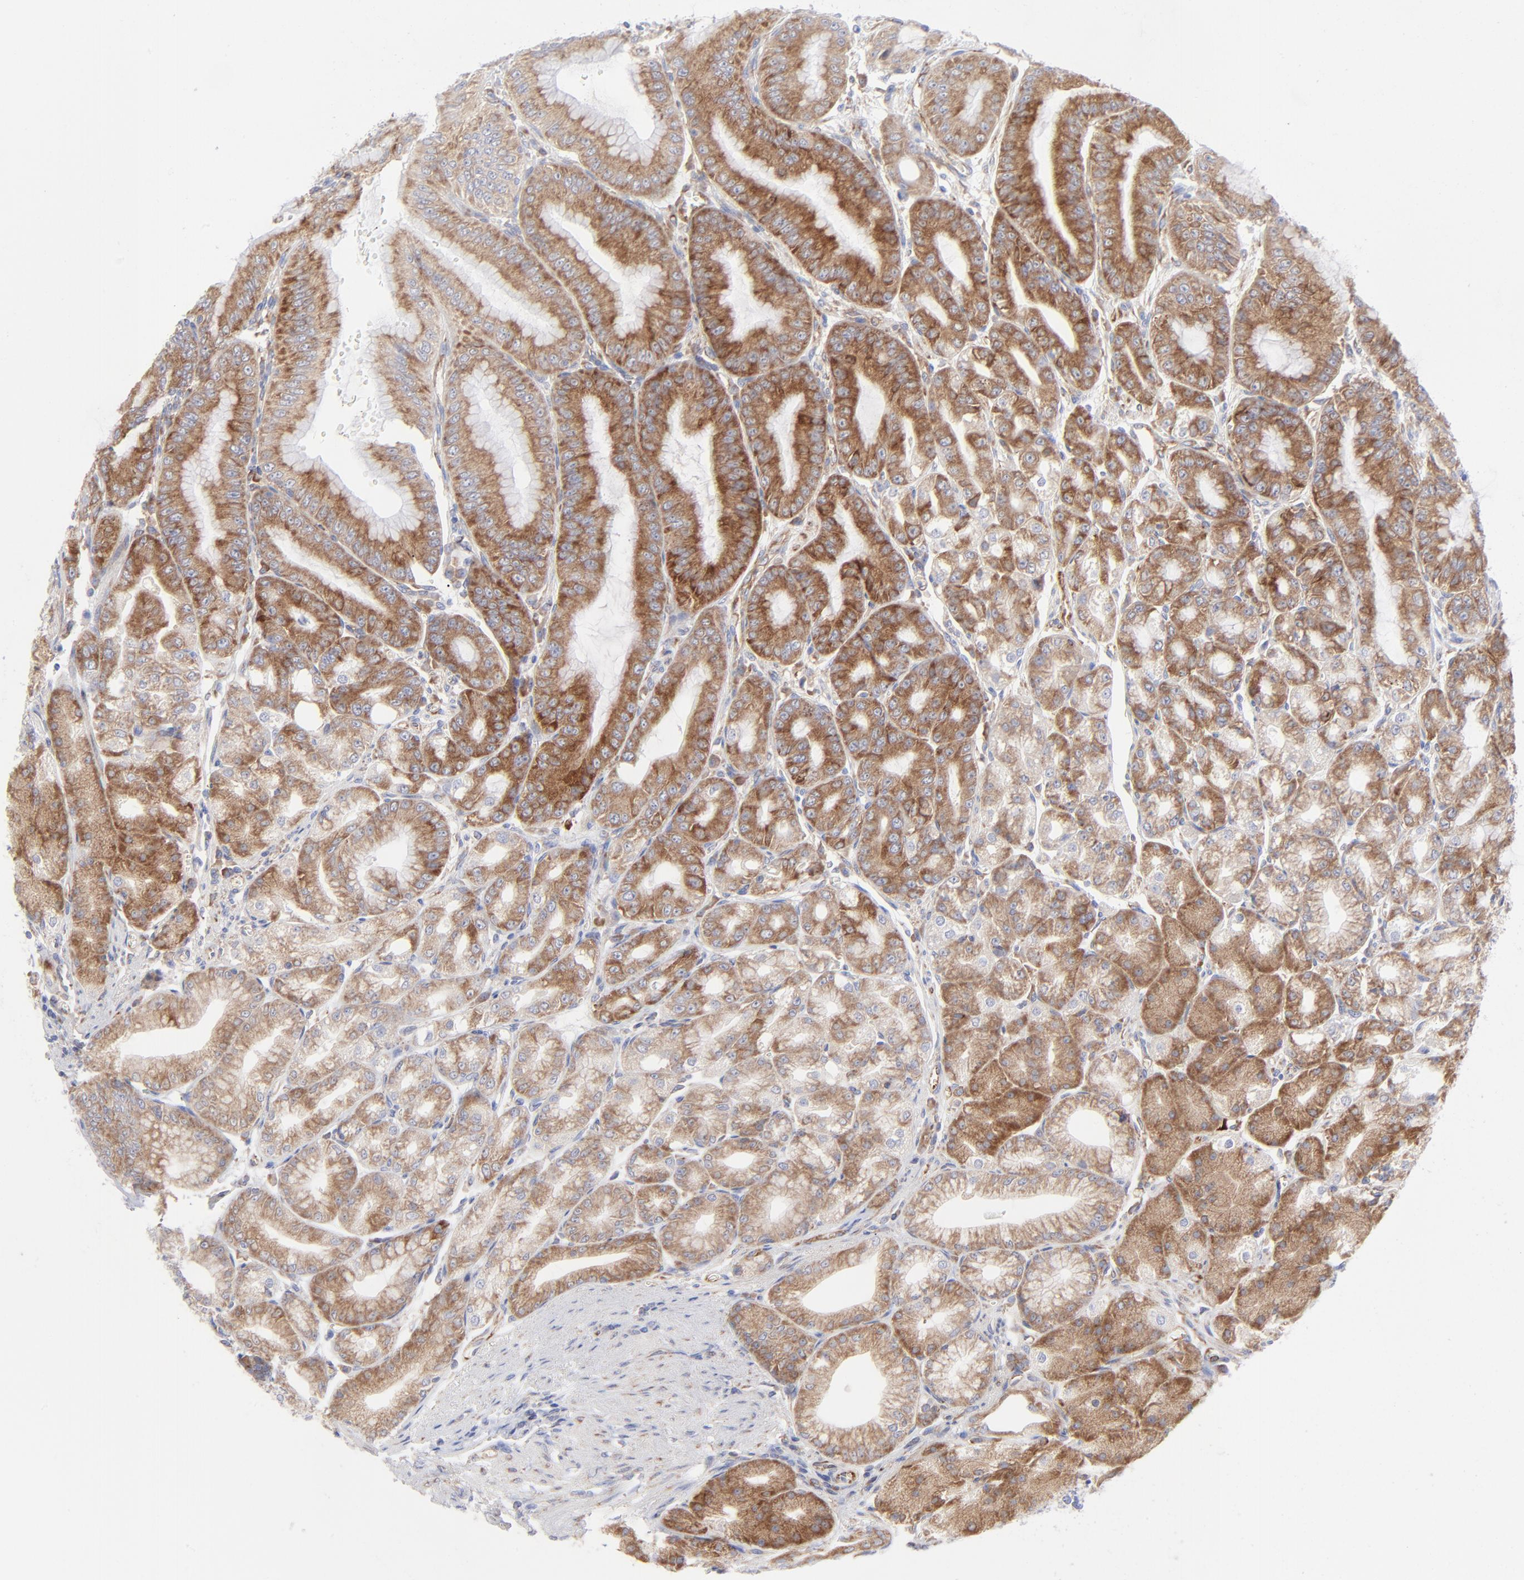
{"staining": {"intensity": "moderate", "quantity": "25%-75%", "location": "cytoplasmic/membranous"}, "tissue": "stomach", "cell_type": "Glandular cells", "image_type": "normal", "snomed": [{"axis": "morphology", "description": "Normal tissue, NOS"}, {"axis": "topography", "description": "Stomach, lower"}], "caption": "Human stomach stained with a brown dye demonstrates moderate cytoplasmic/membranous positive positivity in about 25%-75% of glandular cells.", "gene": "EIF2AK2", "patient": {"sex": "male", "age": 71}}